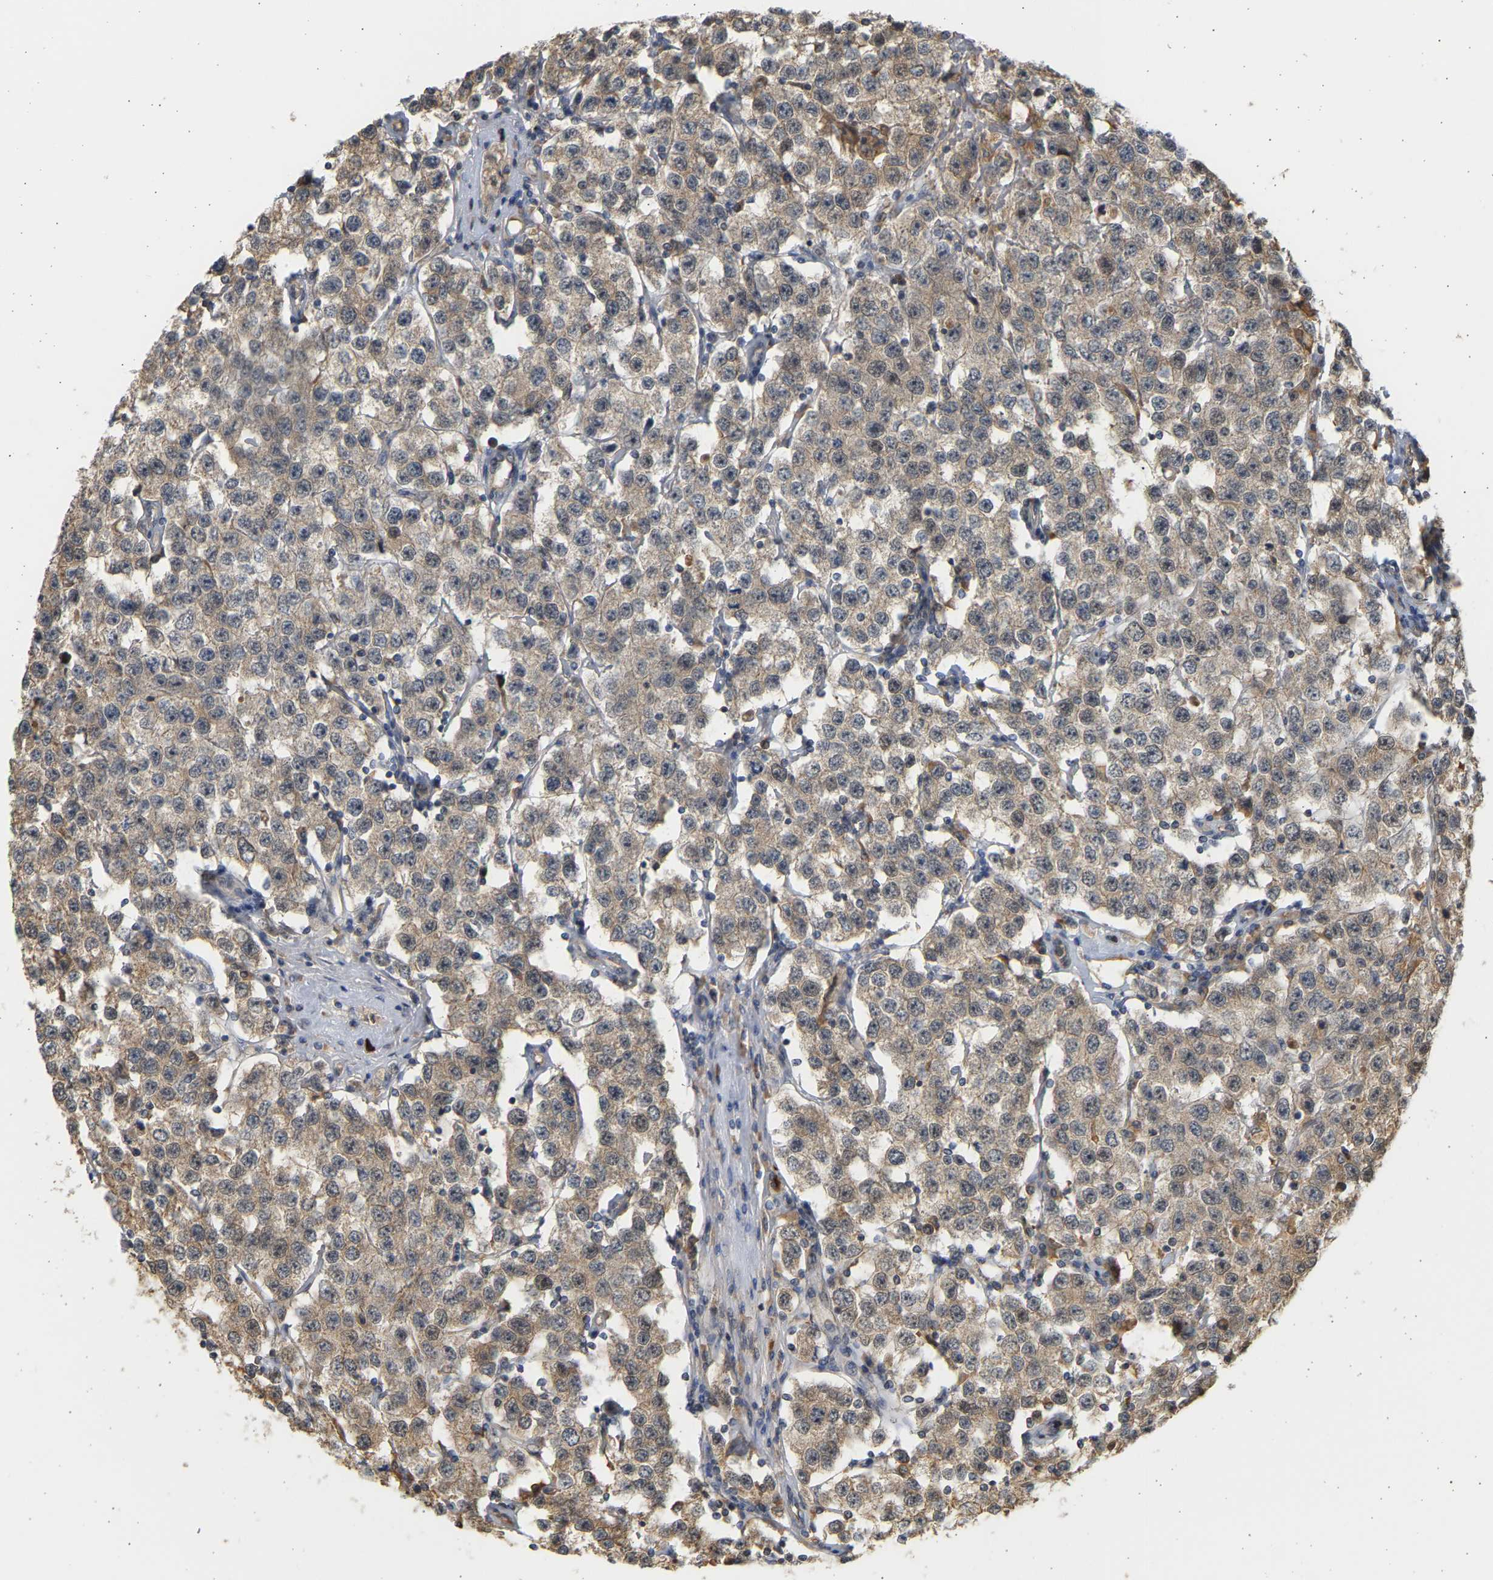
{"staining": {"intensity": "moderate", "quantity": ">75%", "location": "cytoplasmic/membranous,nuclear"}, "tissue": "testis cancer", "cell_type": "Tumor cells", "image_type": "cancer", "snomed": [{"axis": "morphology", "description": "Seminoma, NOS"}, {"axis": "topography", "description": "Testis"}], "caption": "This is a photomicrograph of immunohistochemistry (IHC) staining of testis cancer, which shows moderate expression in the cytoplasmic/membranous and nuclear of tumor cells.", "gene": "B4GALT6", "patient": {"sex": "male", "age": 52}}